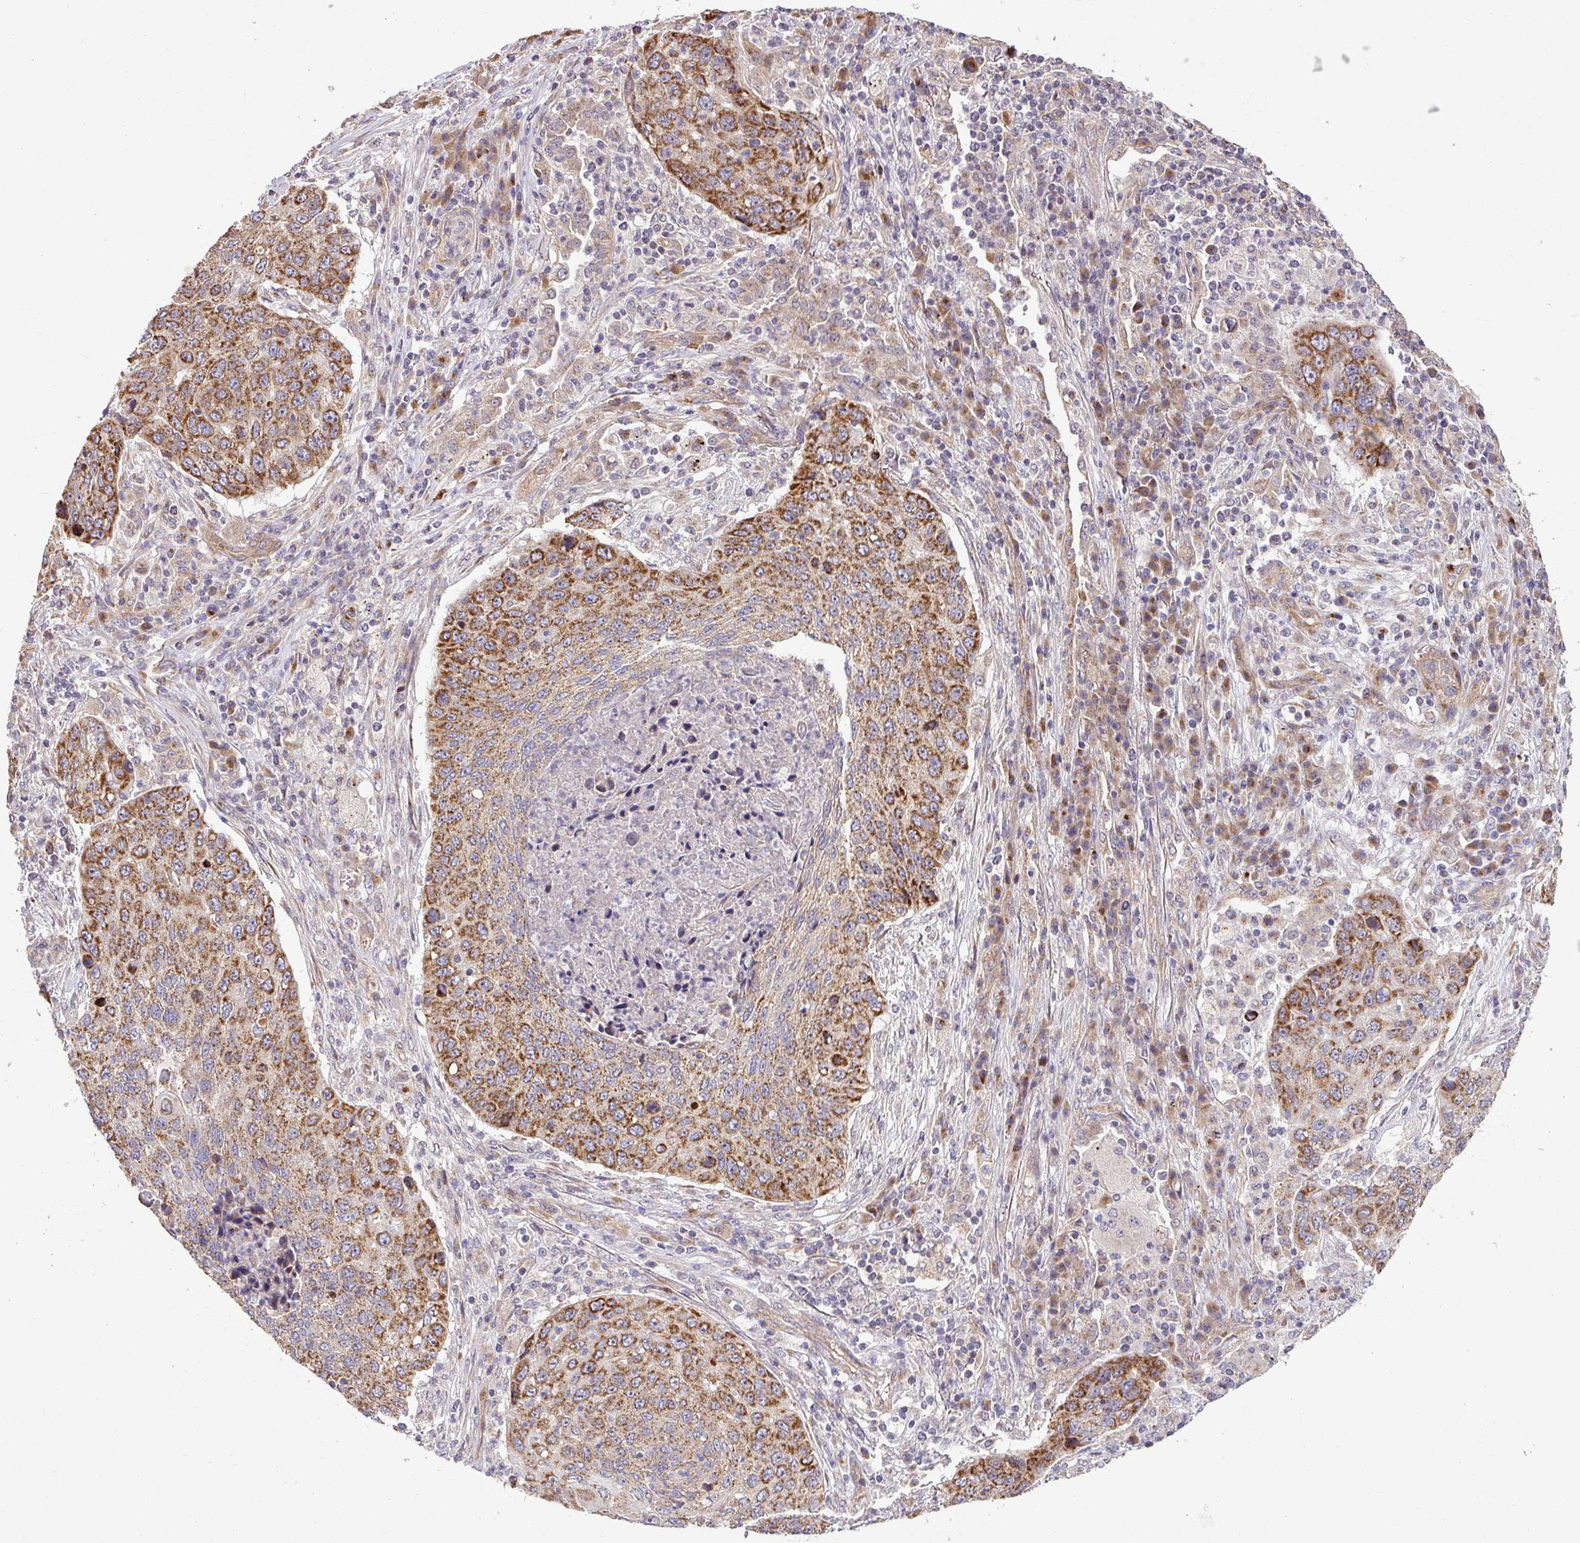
{"staining": {"intensity": "strong", "quantity": ">75%", "location": "cytoplasmic/membranous"}, "tissue": "lung cancer", "cell_type": "Tumor cells", "image_type": "cancer", "snomed": [{"axis": "morphology", "description": "Squamous cell carcinoma, NOS"}, {"axis": "topography", "description": "Lung"}], "caption": "Immunohistochemical staining of human squamous cell carcinoma (lung) displays strong cytoplasmic/membranous protein staining in about >75% of tumor cells.", "gene": "TIMMDC1", "patient": {"sex": "female", "age": 63}}